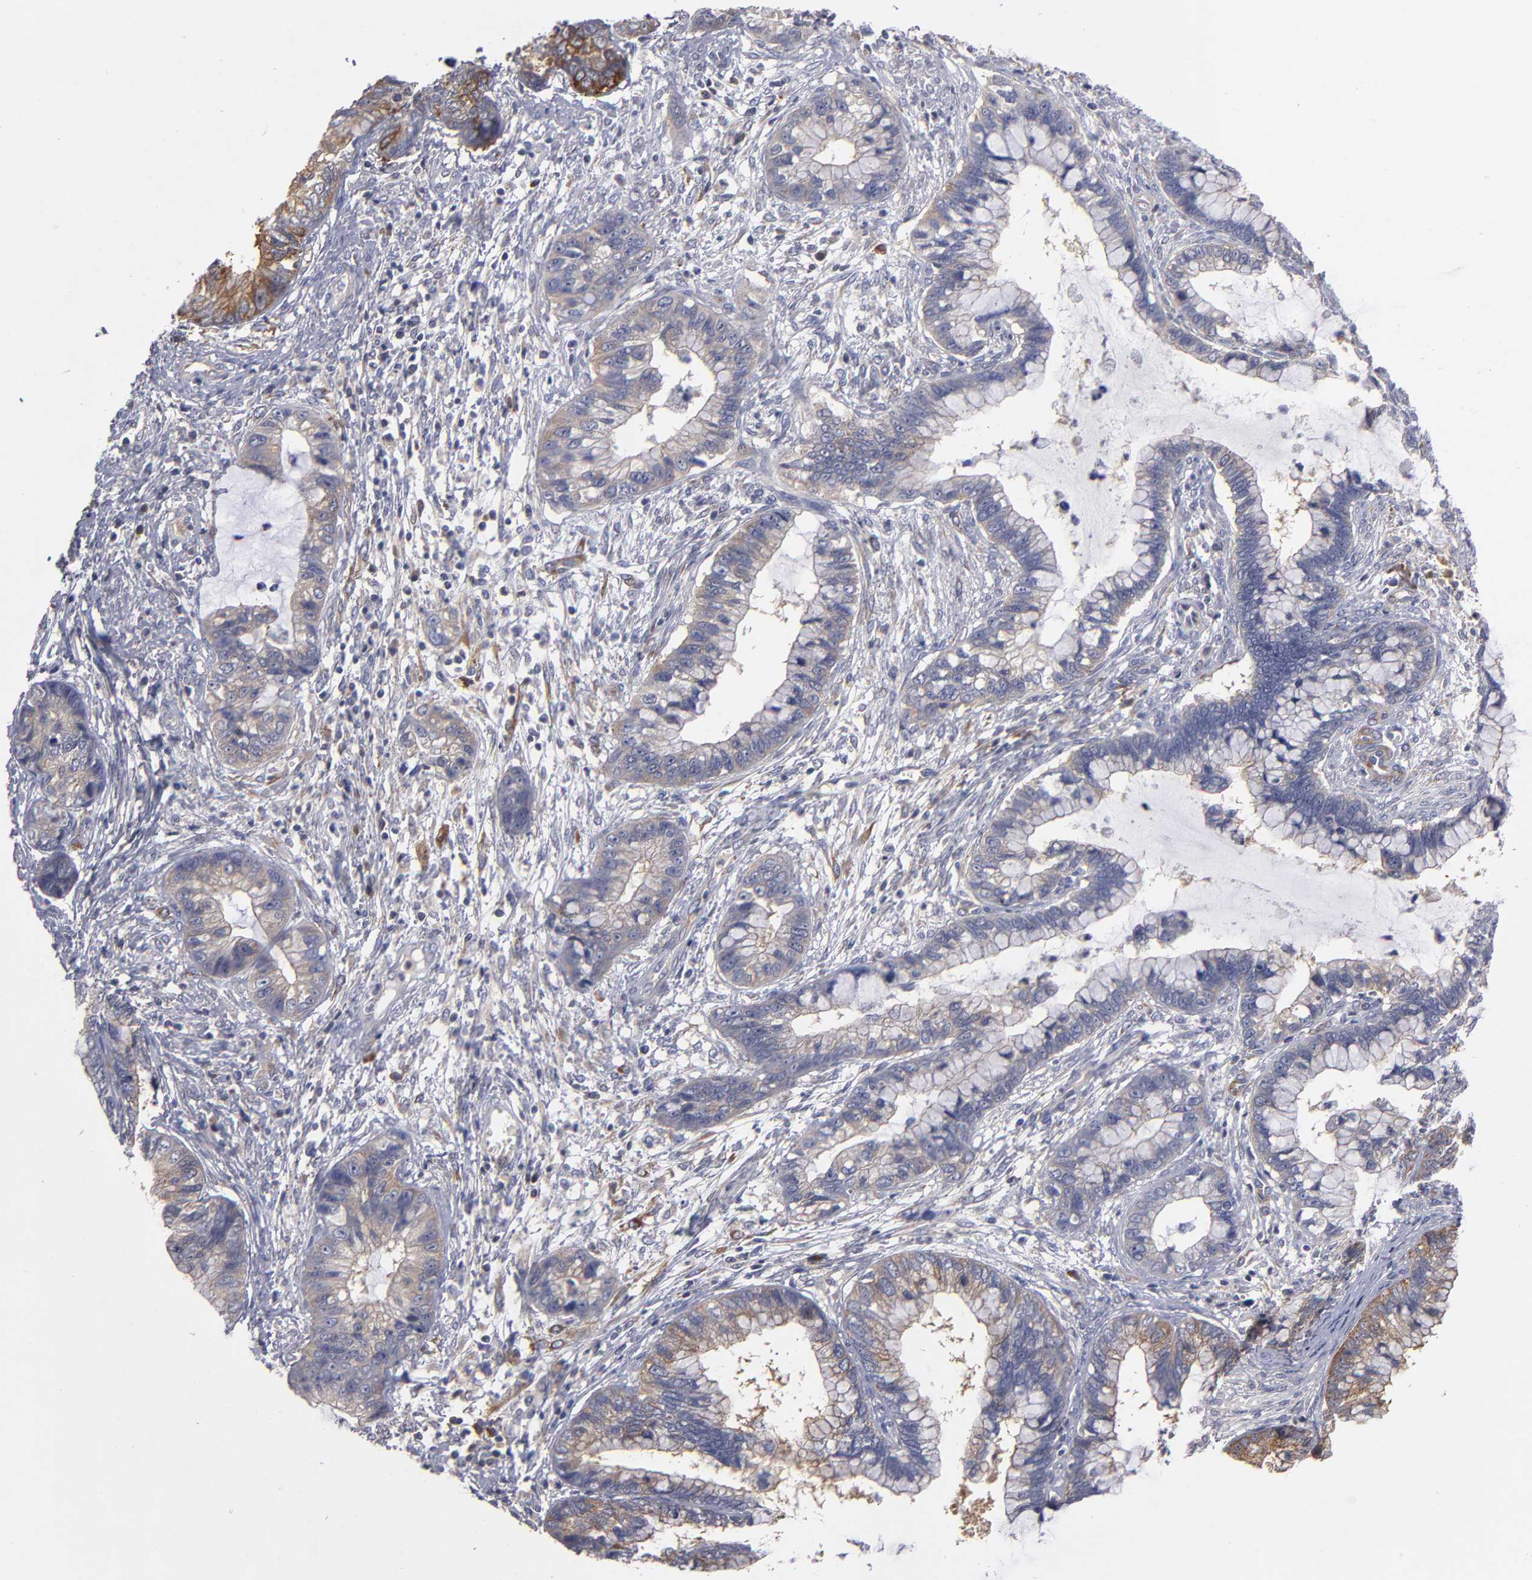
{"staining": {"intensity": "moderate", "quantity": ">75%", "location": "cytoplasmic/membranous"}, "tissue": "cervical cancer", "cell_type": "Tumor cells", "image_type": "cancer", "snomed": [{"axis": "morphology", "description": "Adenocarcinoma, NOS"}, {"axis": "topography", "description": "Cervix"}], "caption": "There is medium levels of moderate cytoplasmic/membranous positivity in tumor cells of cervical cancer (adenocarcinoma), as demonstrated by immunohistochemical staining (brown color).", "gene": "CEP97", "patient": {"sex": "female", "age": 44}}